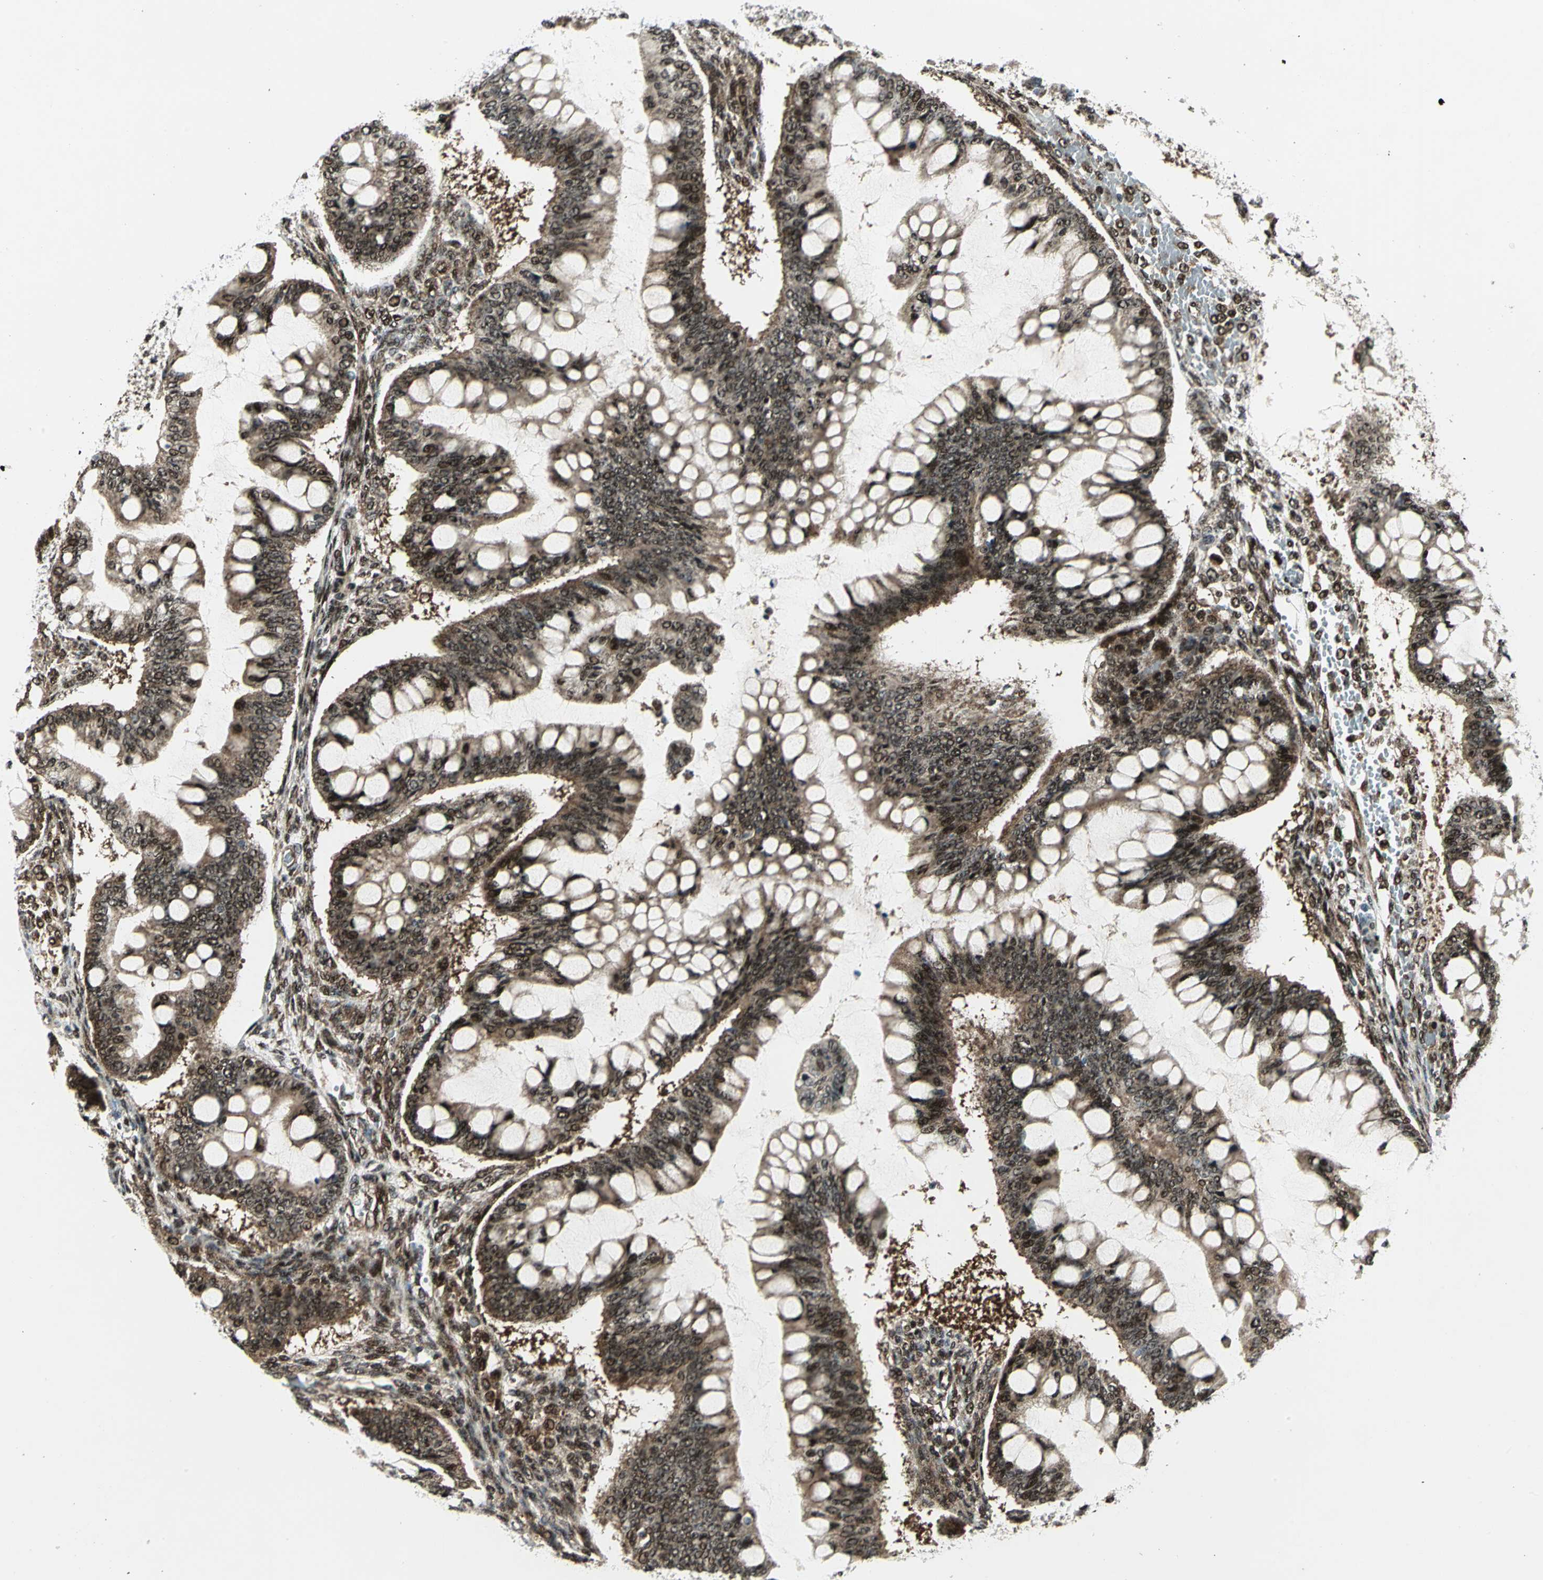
{"staining": {"intensity": "strong", "quantity": ">75%", "location": "cytoplasmic/membranous,nuclear"}, "tissue": "ovarian cancer", "cell_type": "Tumor cells", "image_type": "cancer", "snomed": [{"axis": "morphology", "description": "Cystadenocarcinoma, mucinous, NOS"}, {"axis": "topography", "description": "Ovary"}], "caption": "Ovarian cancer (mucinous cystadenocarcinoma) was stained to show a protein in brown. There is high levels of strong cytoplasmic/membranous and nuclear staining in about >75% of tumor cells. The protein of interest is shown in brown color, while the nuclei are stained blue.", "gene": "COPS5", "patient": {"sex": "female", "age": 73}}